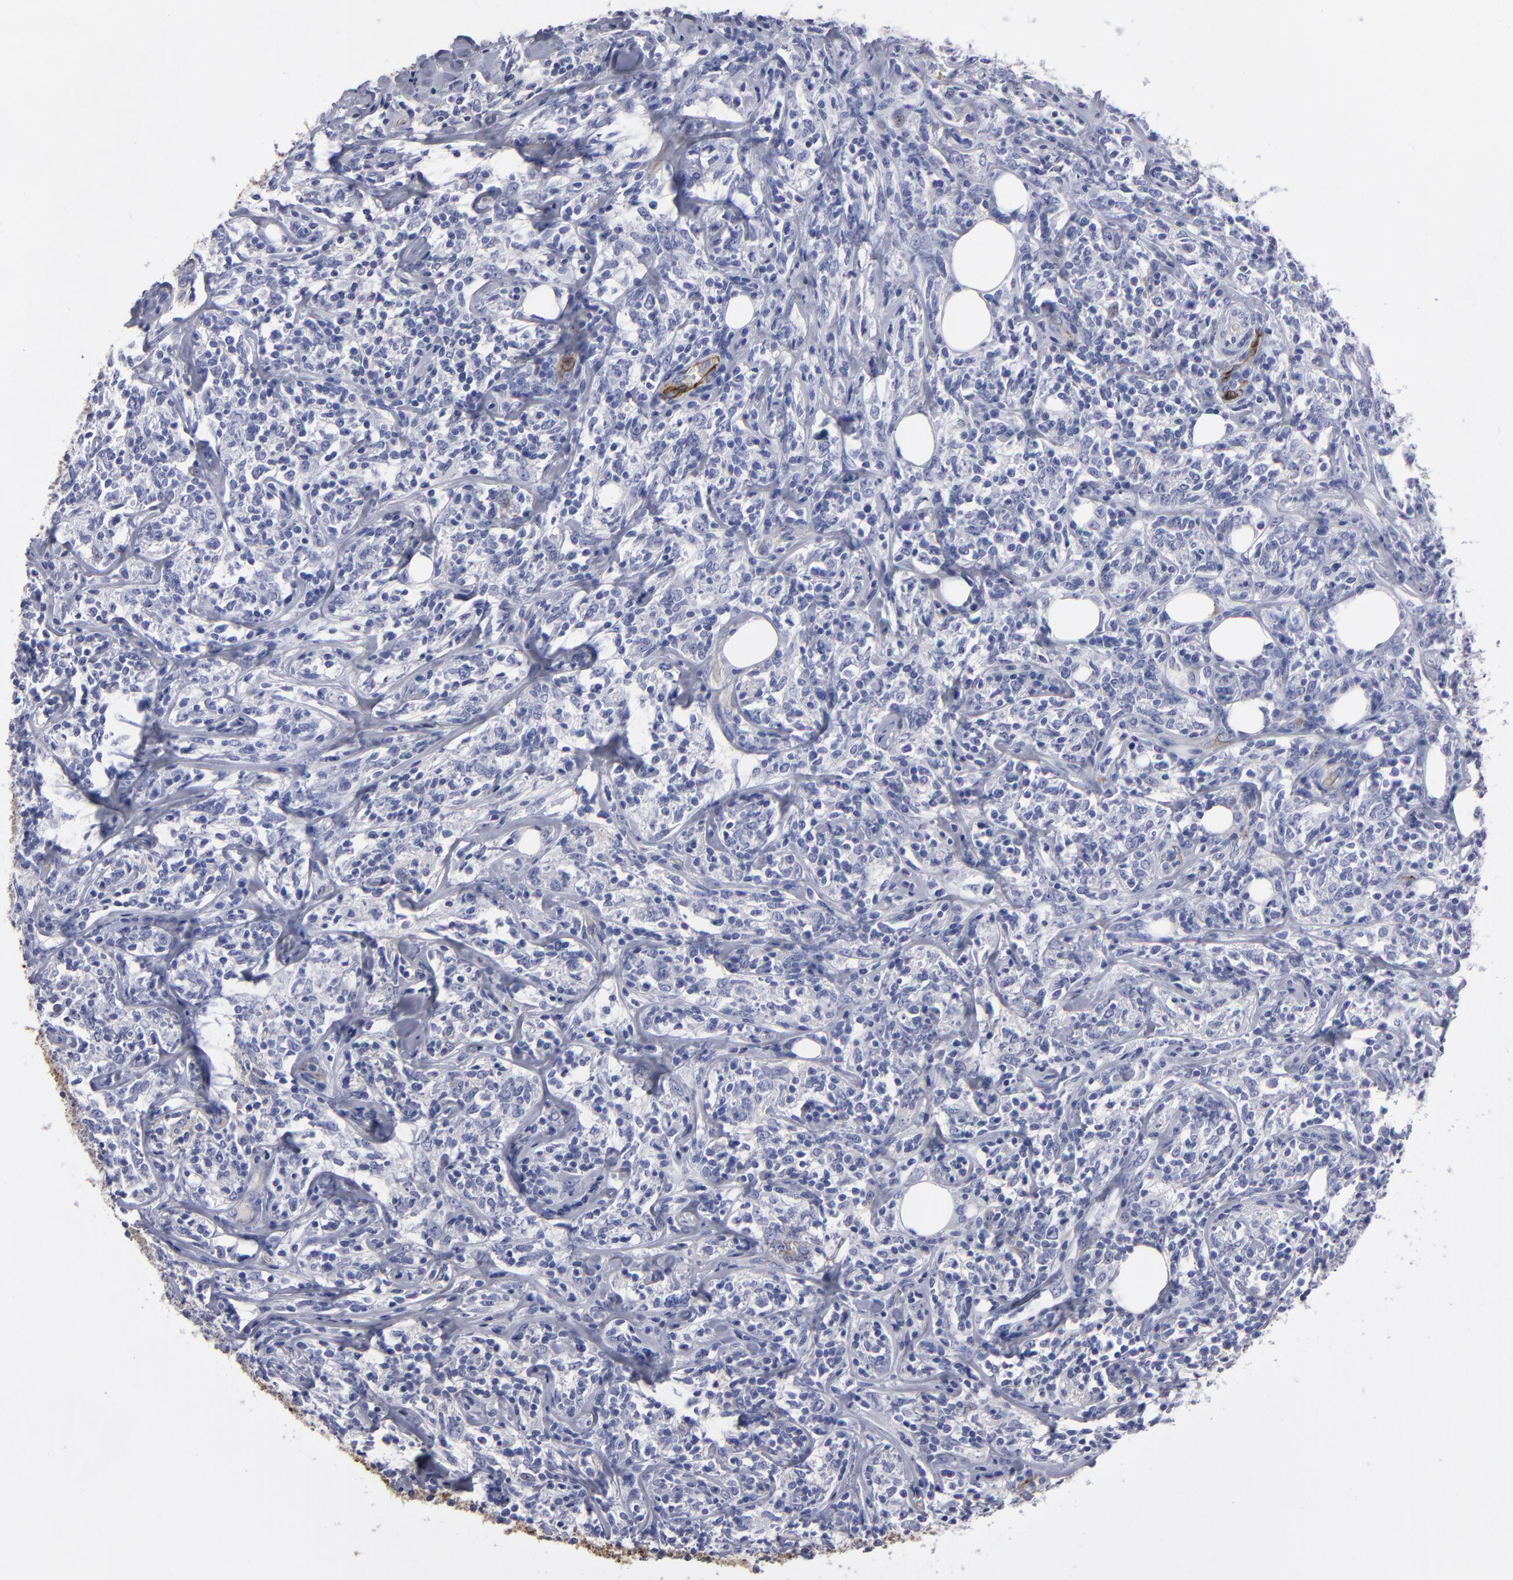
{"staining": {"intensity": "negative", "quantity": "none", "location": "none"}, "tissue": "lymphoma", "cell_type": "Tumor cells", "image_type": "cancer", "snomed": [{"axis": "morphology", "description": "Malignant lymphoma, non-Hodgkin's type, High grade"}, {"axis": "topography", "description": "Lymph node"}], "caption": "Immunohistochemical staining of malignant lymphoma, non-Hodgkin's type (high-grade) exhibits no significant expression in tumor cells. Brightfield microscopy of immunohistochemistry (IHC) stained with DAB (brown) and hematoxylin (blue), captured at high magnification.", "gene": "CADM3", "patient": {"sex": "female", "age": 84}}